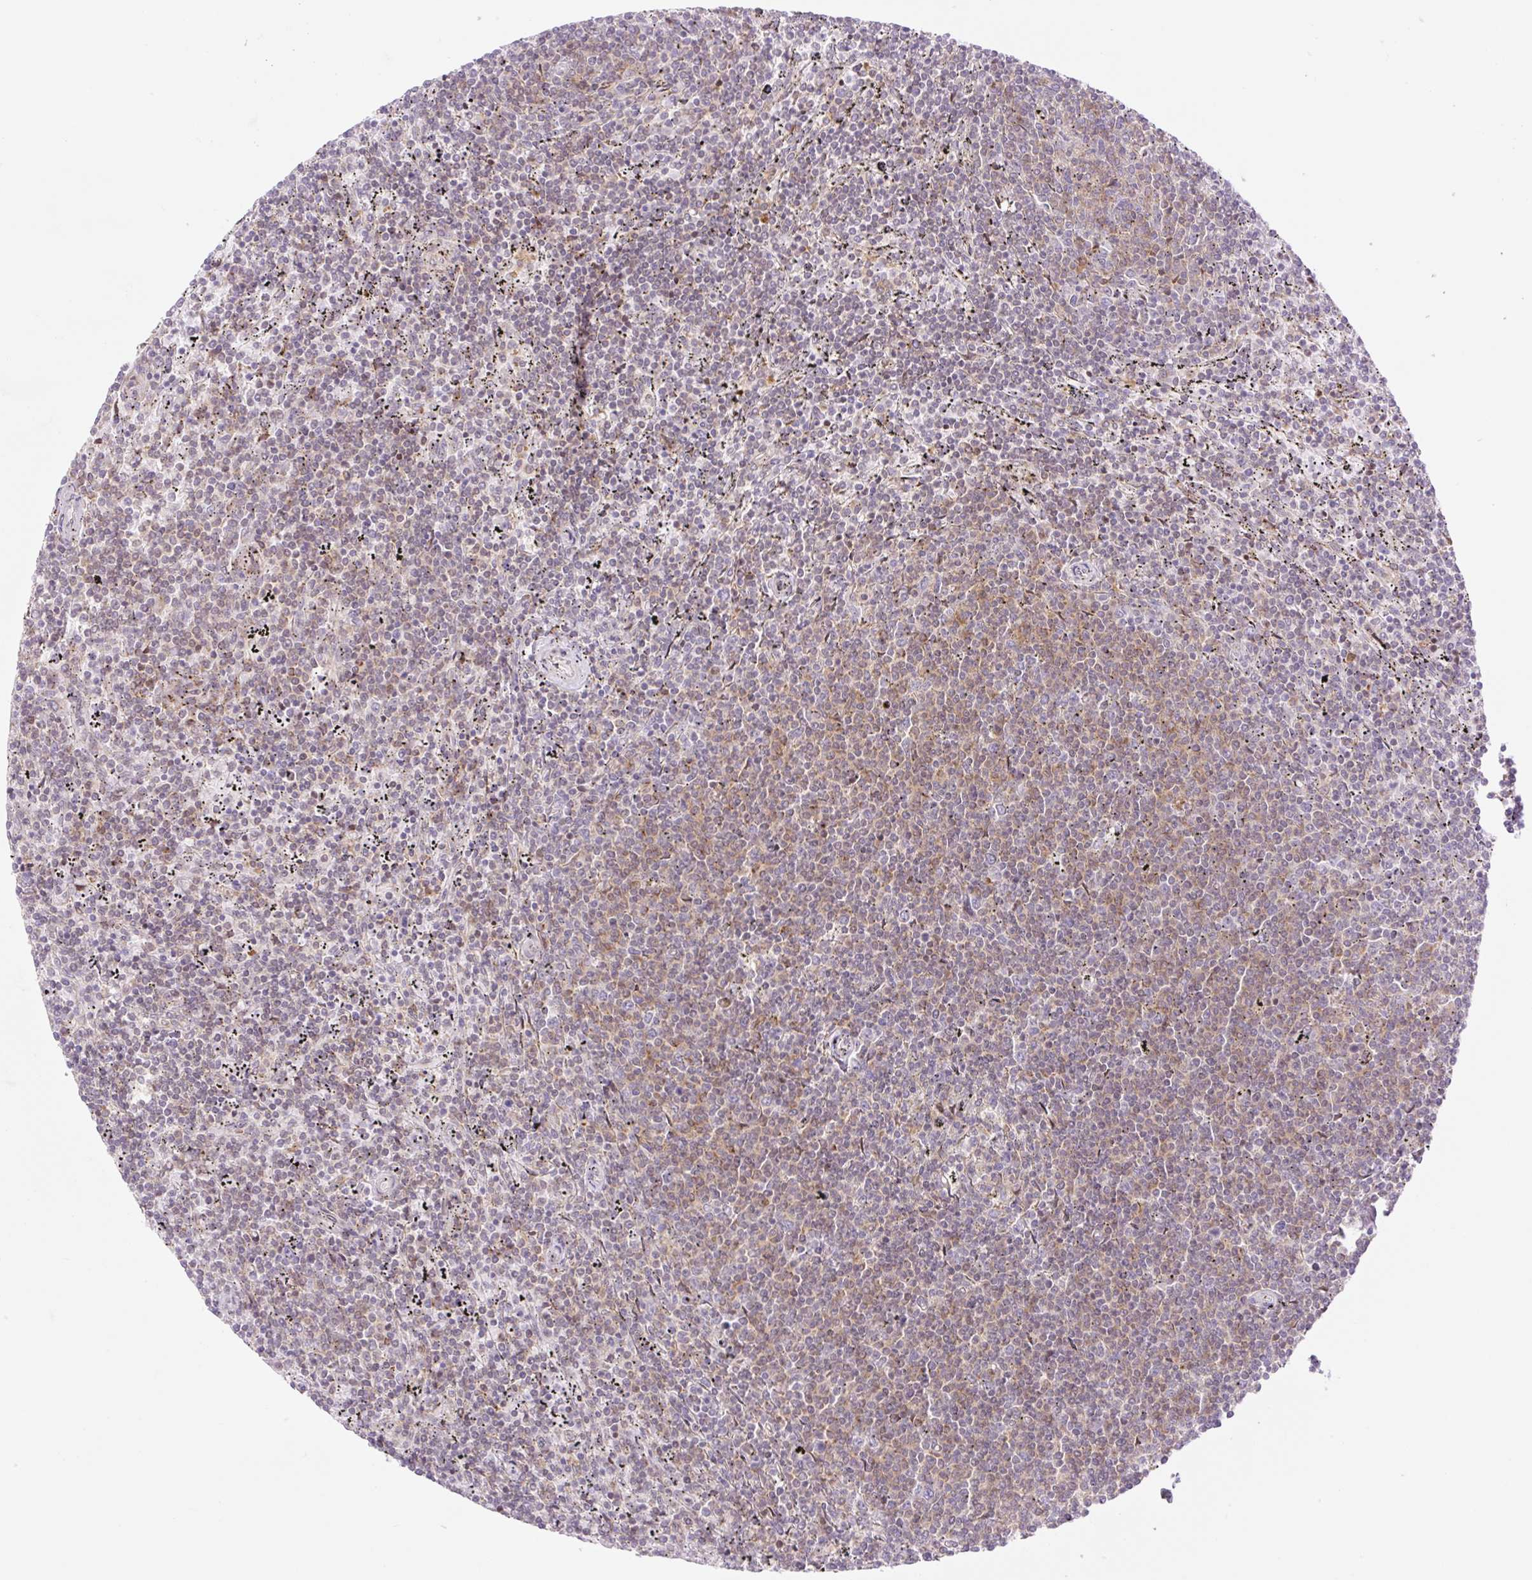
{"staining": {"intensity": "weak", "quantity": "25%-75%", "location": "cytoplasmic/membranous"}, "tissue": "lymphoma", "cell_type": "Tumor cells", "image_type": "cancer", "snomed": [{"axis": "morphology", "description": "Malignant lymphoma, non-Hodgkin's type, Low grade"}, {"axis": "topography", "description": "Spleen"}], "caption": "Brown immunohistochemical staining in lymphoma exhibits weak cytoplasmic/membranous staining in approximately 25%-75% of tumor cells. (Brightfield microscopy of DAB IHC at high magnification).", "gene": "ZFP41", "patient": {"sex": "female", "age": 50}}